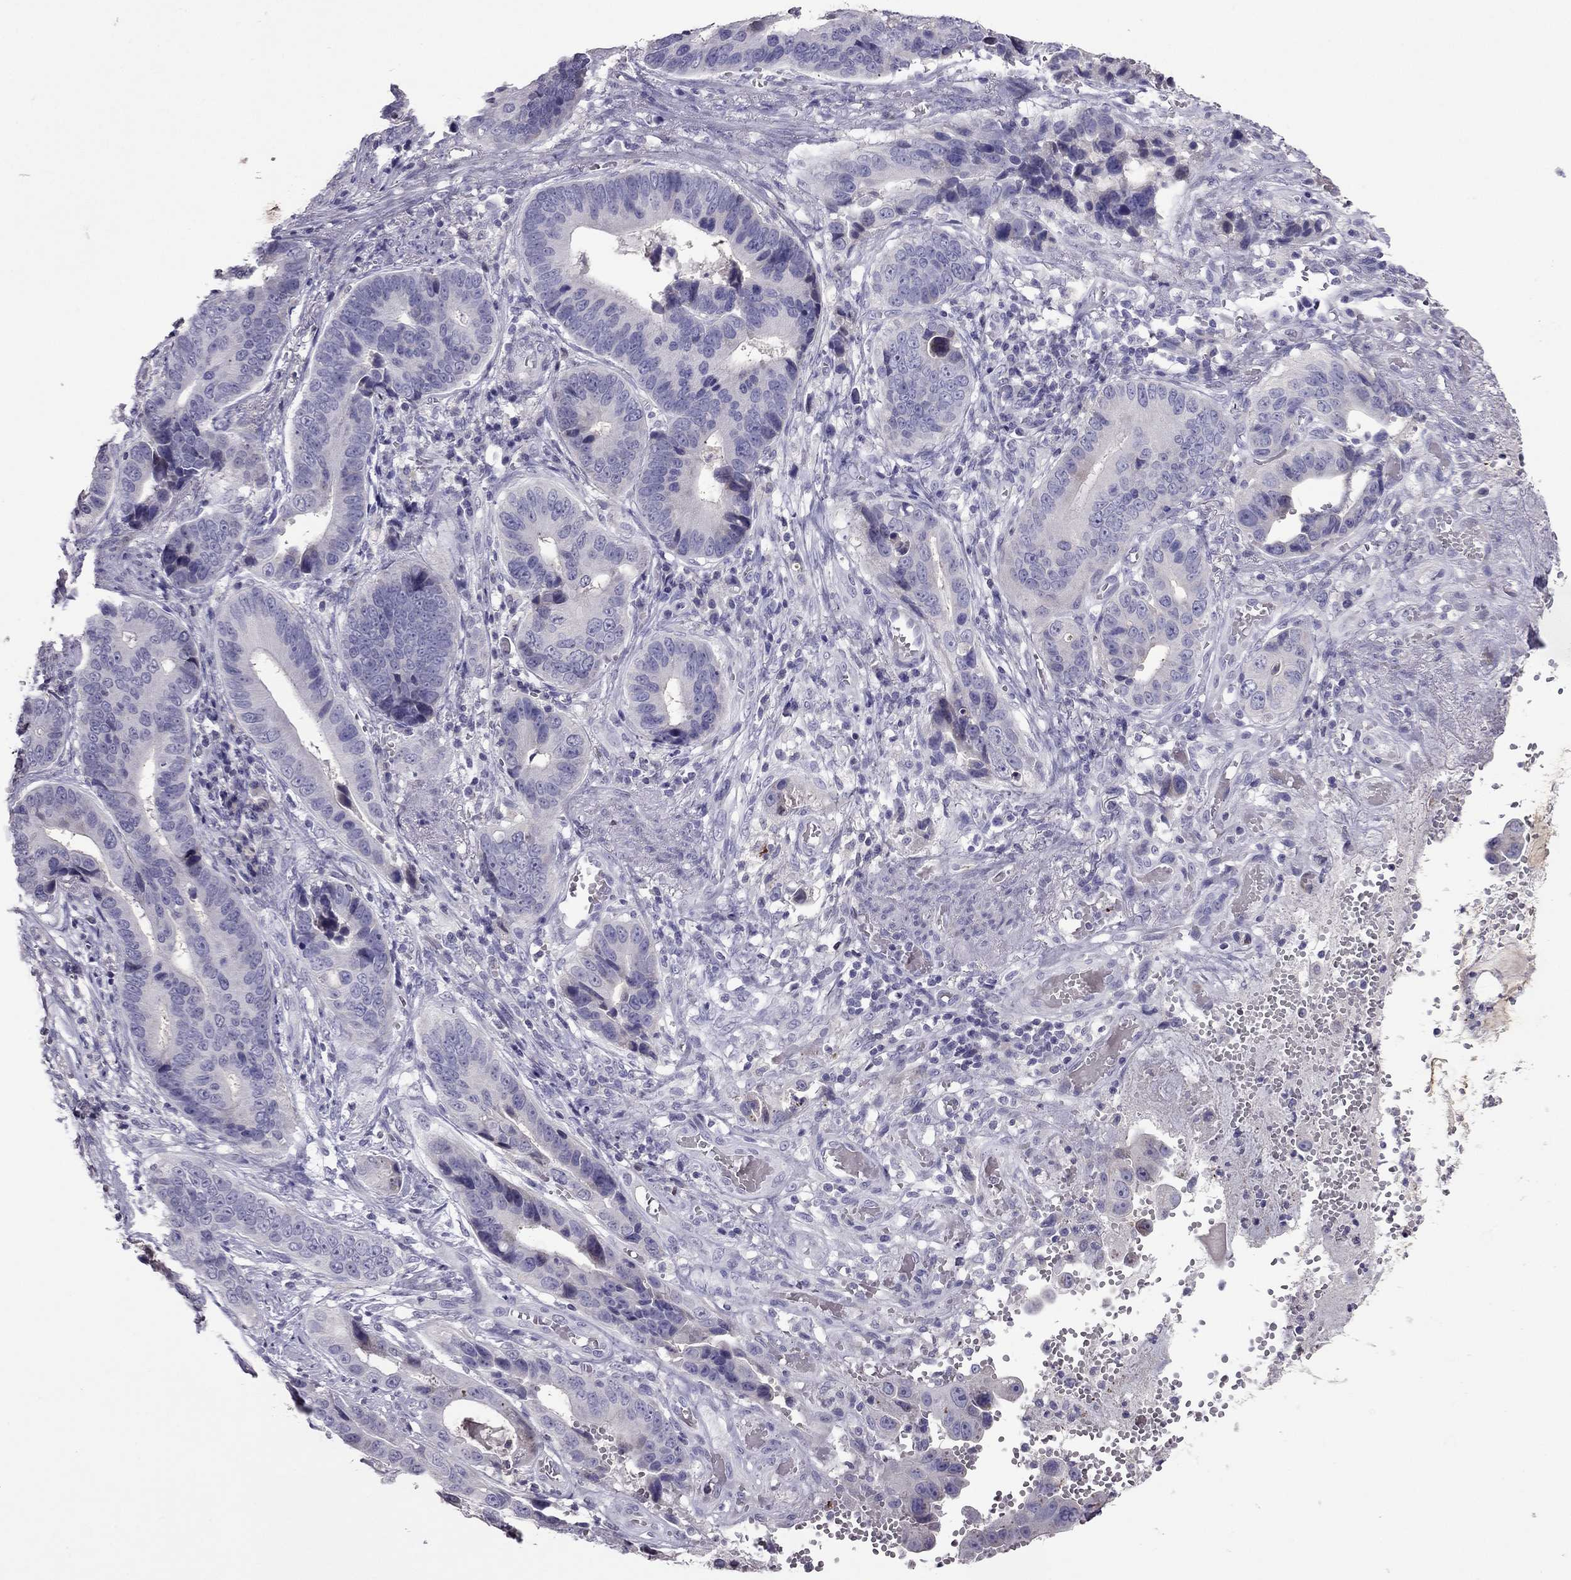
{"staining": {"intensity": "negative", "quantity": "none", "location": "none"}, "tissue": "stomach cancer", "cell_type": "Tumor cells", "image_type": "cancer", "snomed": [{"axis": "morphology", "description": "Adenocarcinoma, NOS"}, {"axis": "topography", "description": "Stomach"}], "caption": "This is a image of immunohistochemistry staining of stomach cancer (adenocarcinoma), which shows no staining in tumor cells.", "gene": "RGS8", "patient": {"sex": "male", "age": 84}}